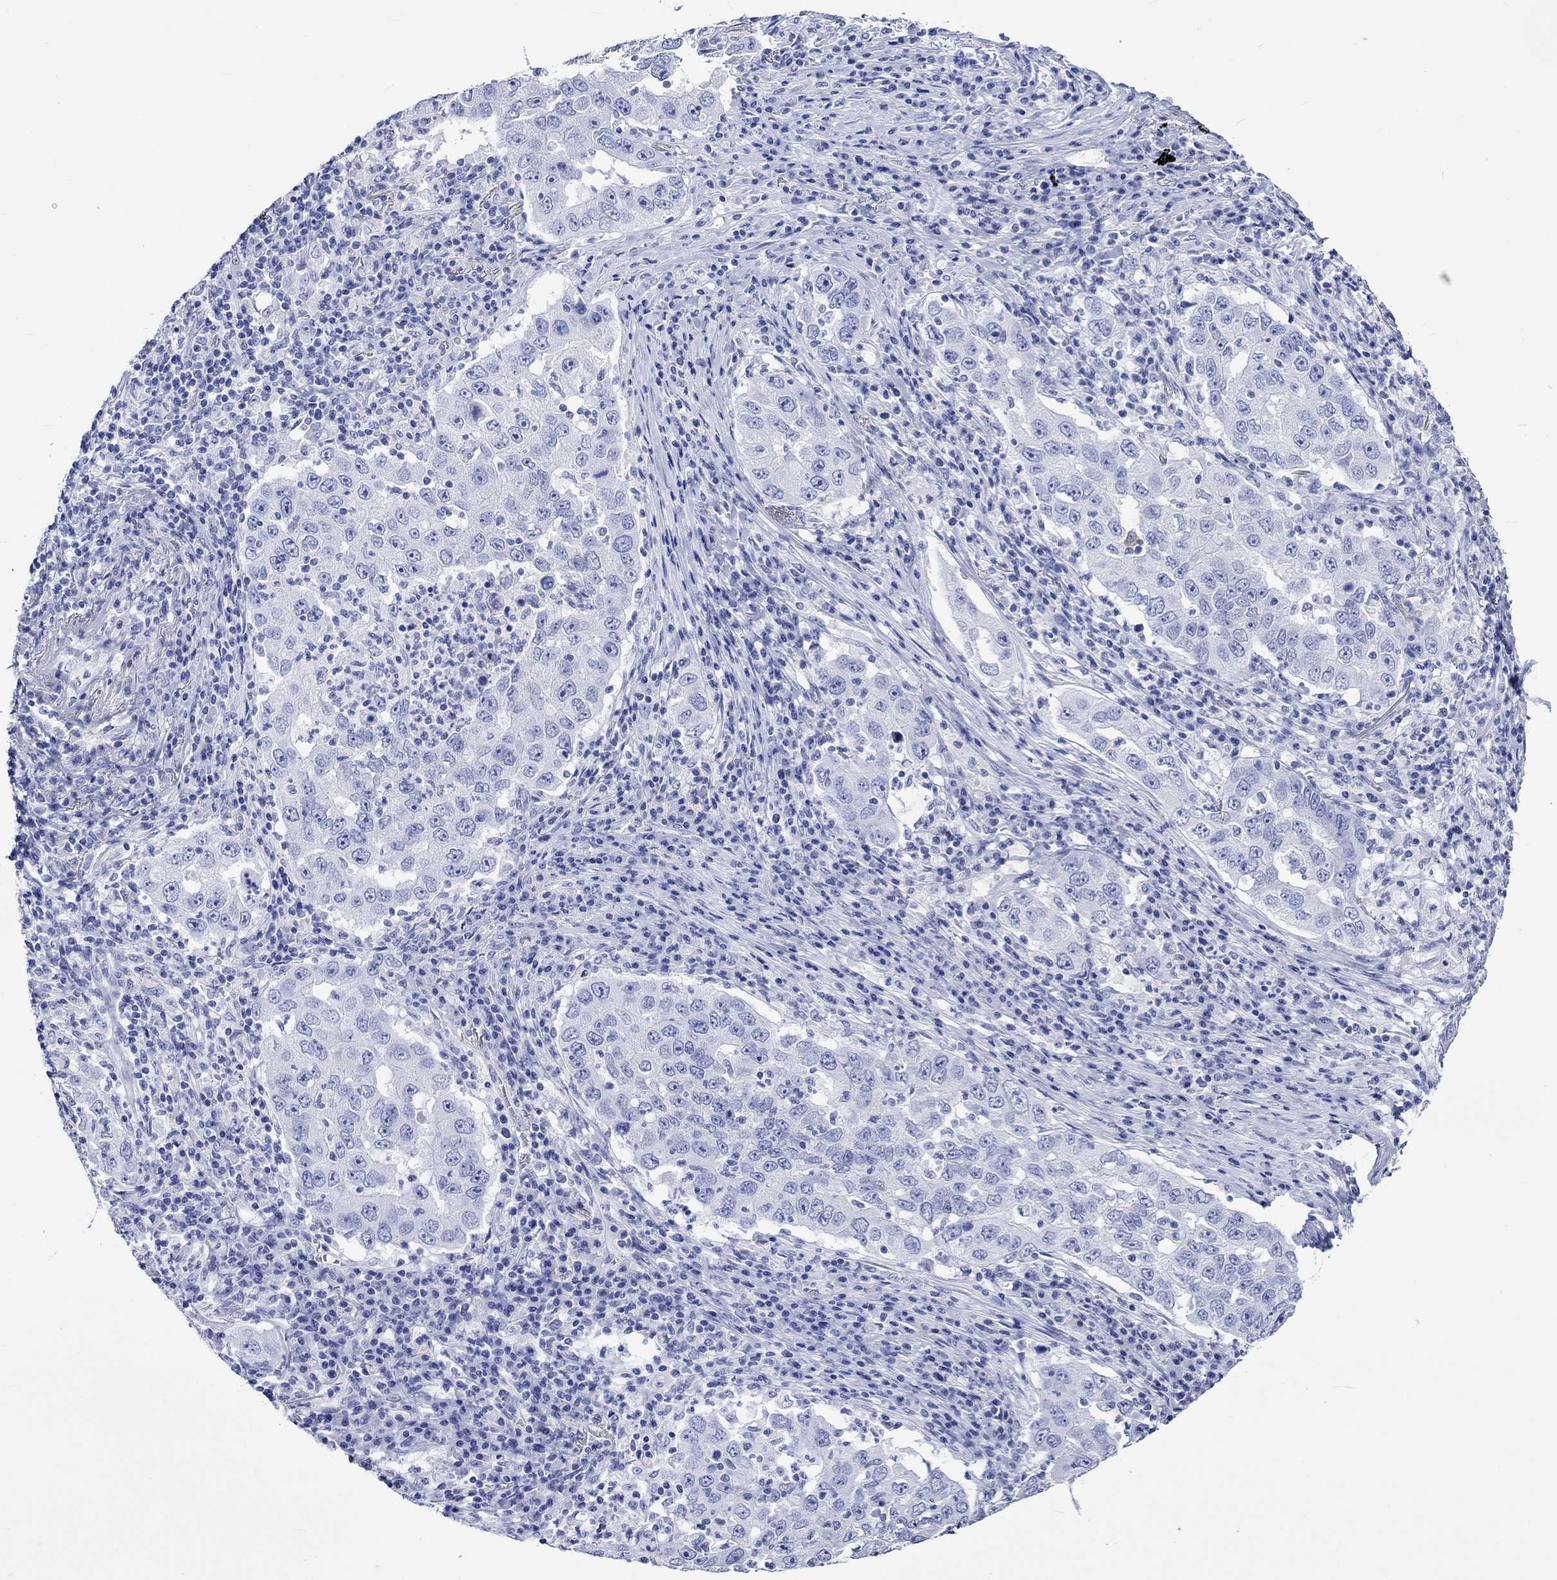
{"staining": {"intensity": "negative", "quantity": "none", "location": "none"}, "tissue": "lung cancer", "cell_type": "Tumor cells", "image_type": "cancer", "snomed": [{"axis": "morphology", "description": "Adenocarcinoma, NOS"}, {"axis": "topography", "description": "Lung"}], "caption": "IHC of human lung cancer reveals no expression in tumor cells.", "gene": "CRYAB", "patient": {"sex": "male", "age": 73}}